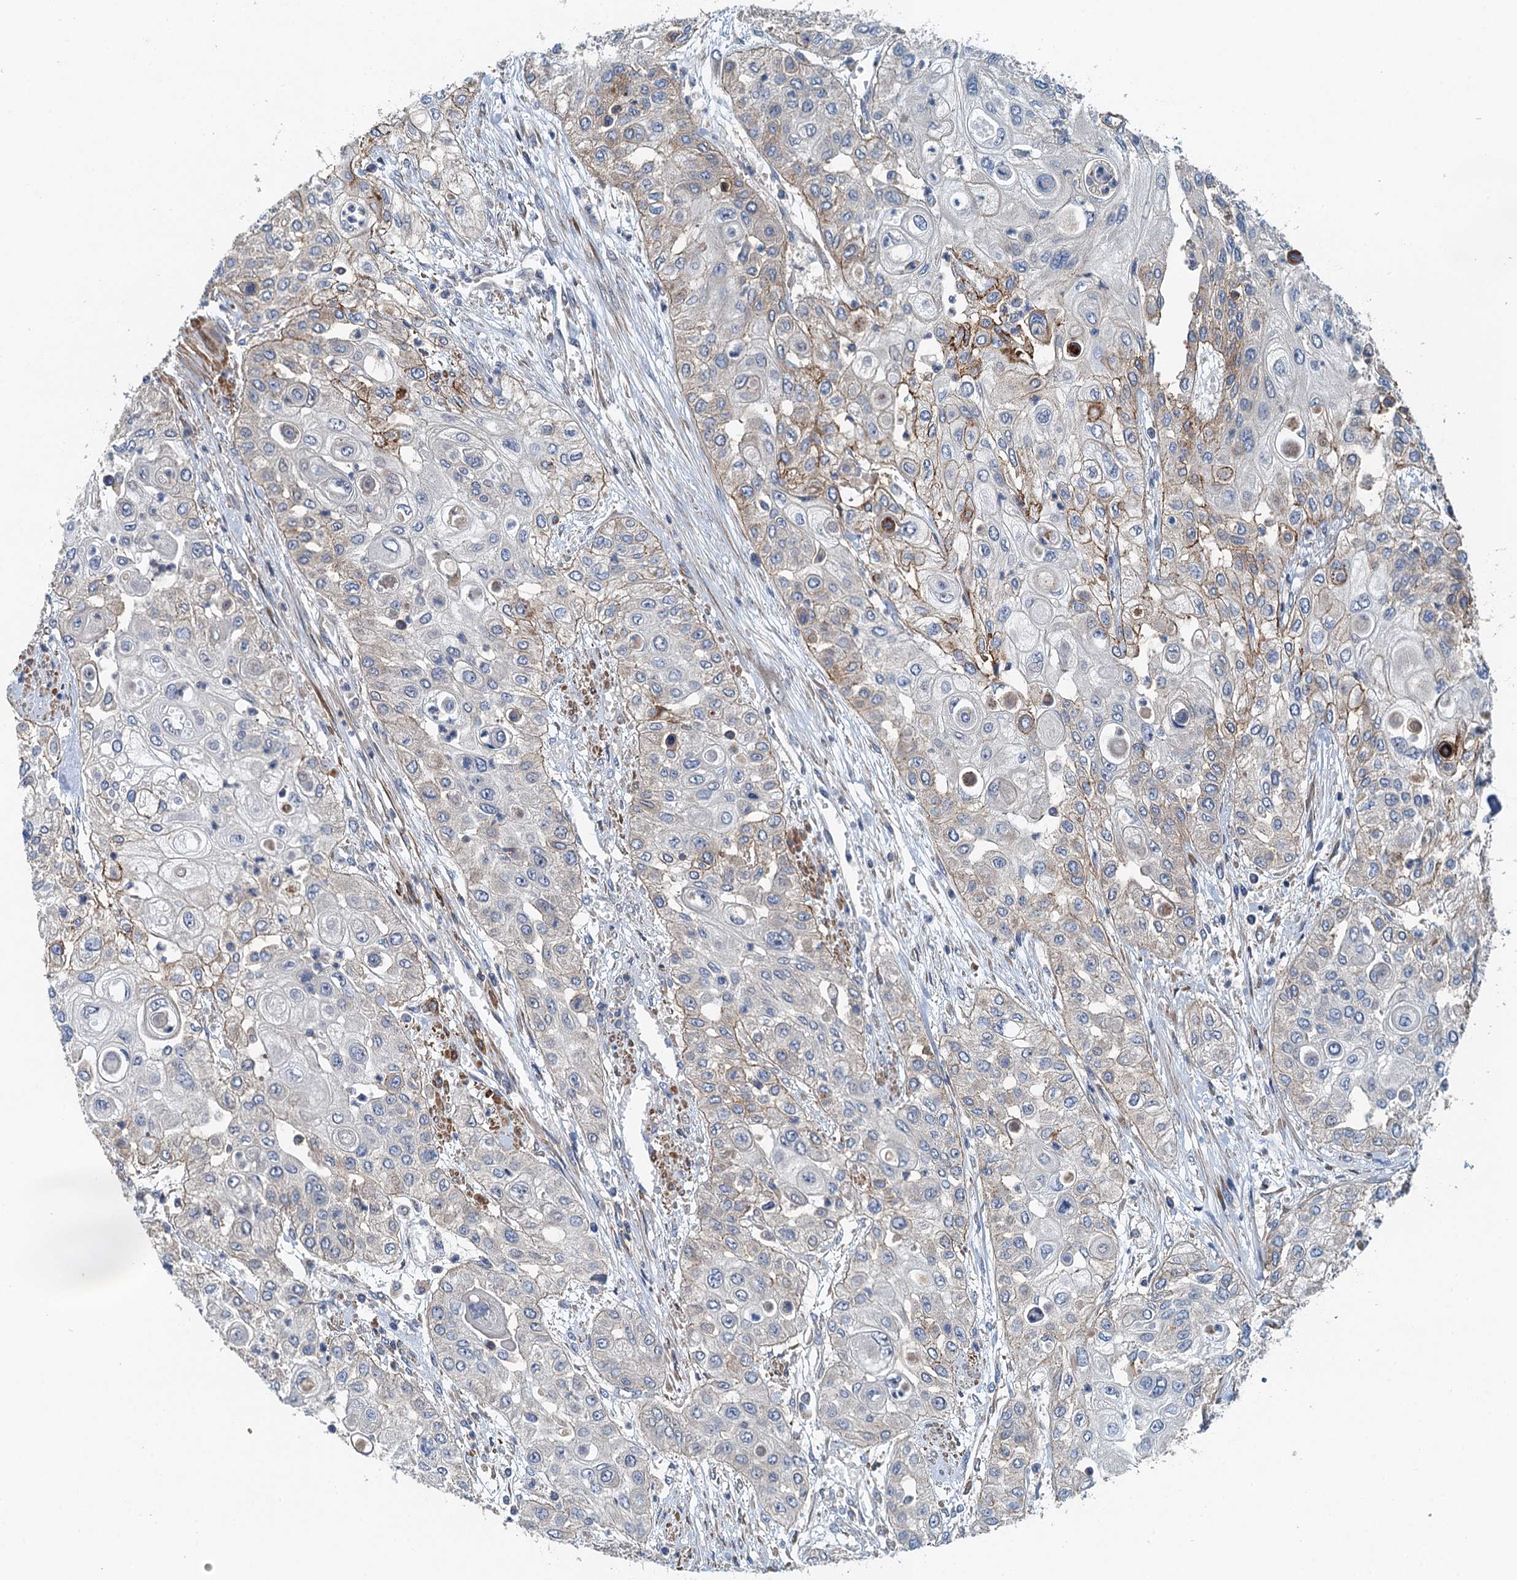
{"staining": {"intensity": "moderate", "quantity": "<25%", "location": "cytoplasmic/membranous"}, "tissue": "urothelial cancer", "cell_type": "Tumor cells", "image_type": "cancer", "snomed": [{"axis": "morphology", "description": "Urothelial carcinoma, High grade"}, {"axis": "topography", "description": "Urinary bladder"}], "caption": "Approximately <25% of tumor cells in urothelial cancer reveal moderate cytoplasmic/membranous protein staining as visualized by brown immunohistochemical staining.", "gene": "PPP1R14D", "patient": {"sex": "female", "age": 79}}